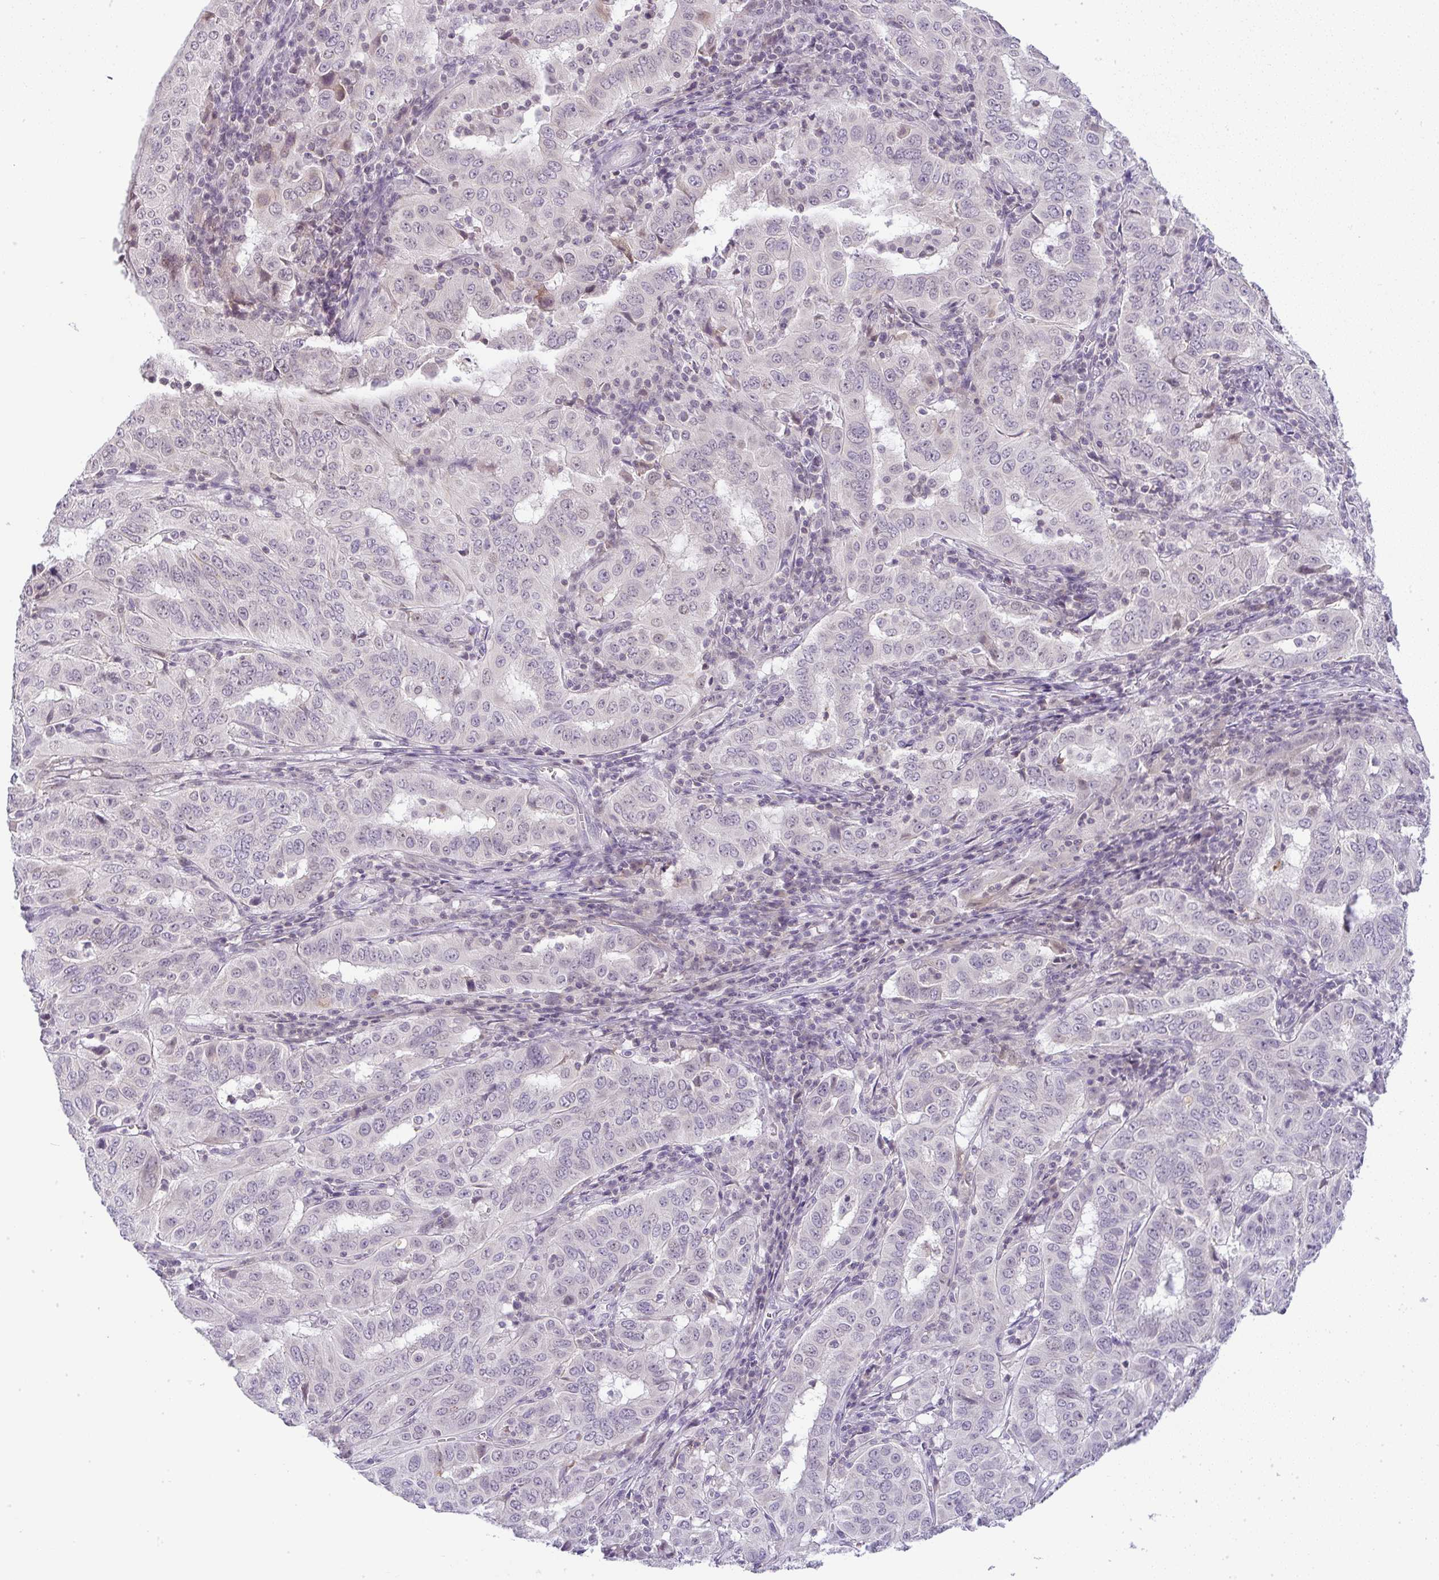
{"staining": {"intensity": "negative", "quantity": "none", "location": "none"}, "tissue": "pancreatic cancer", "cell_type": "Tumor cells", "image_type": "cancer", "snomed": [{"axis": "morphology", "description": "Adenocarcinoma, NOS"}, {"axis": "topography", "description": "Pancreas"}], "caption": "An image of human pancreatic adenocarcinoma is negative for staining in tumor cells.", "gene": "CACNA1S", "patient": {"sex": "male", "age": 63}}